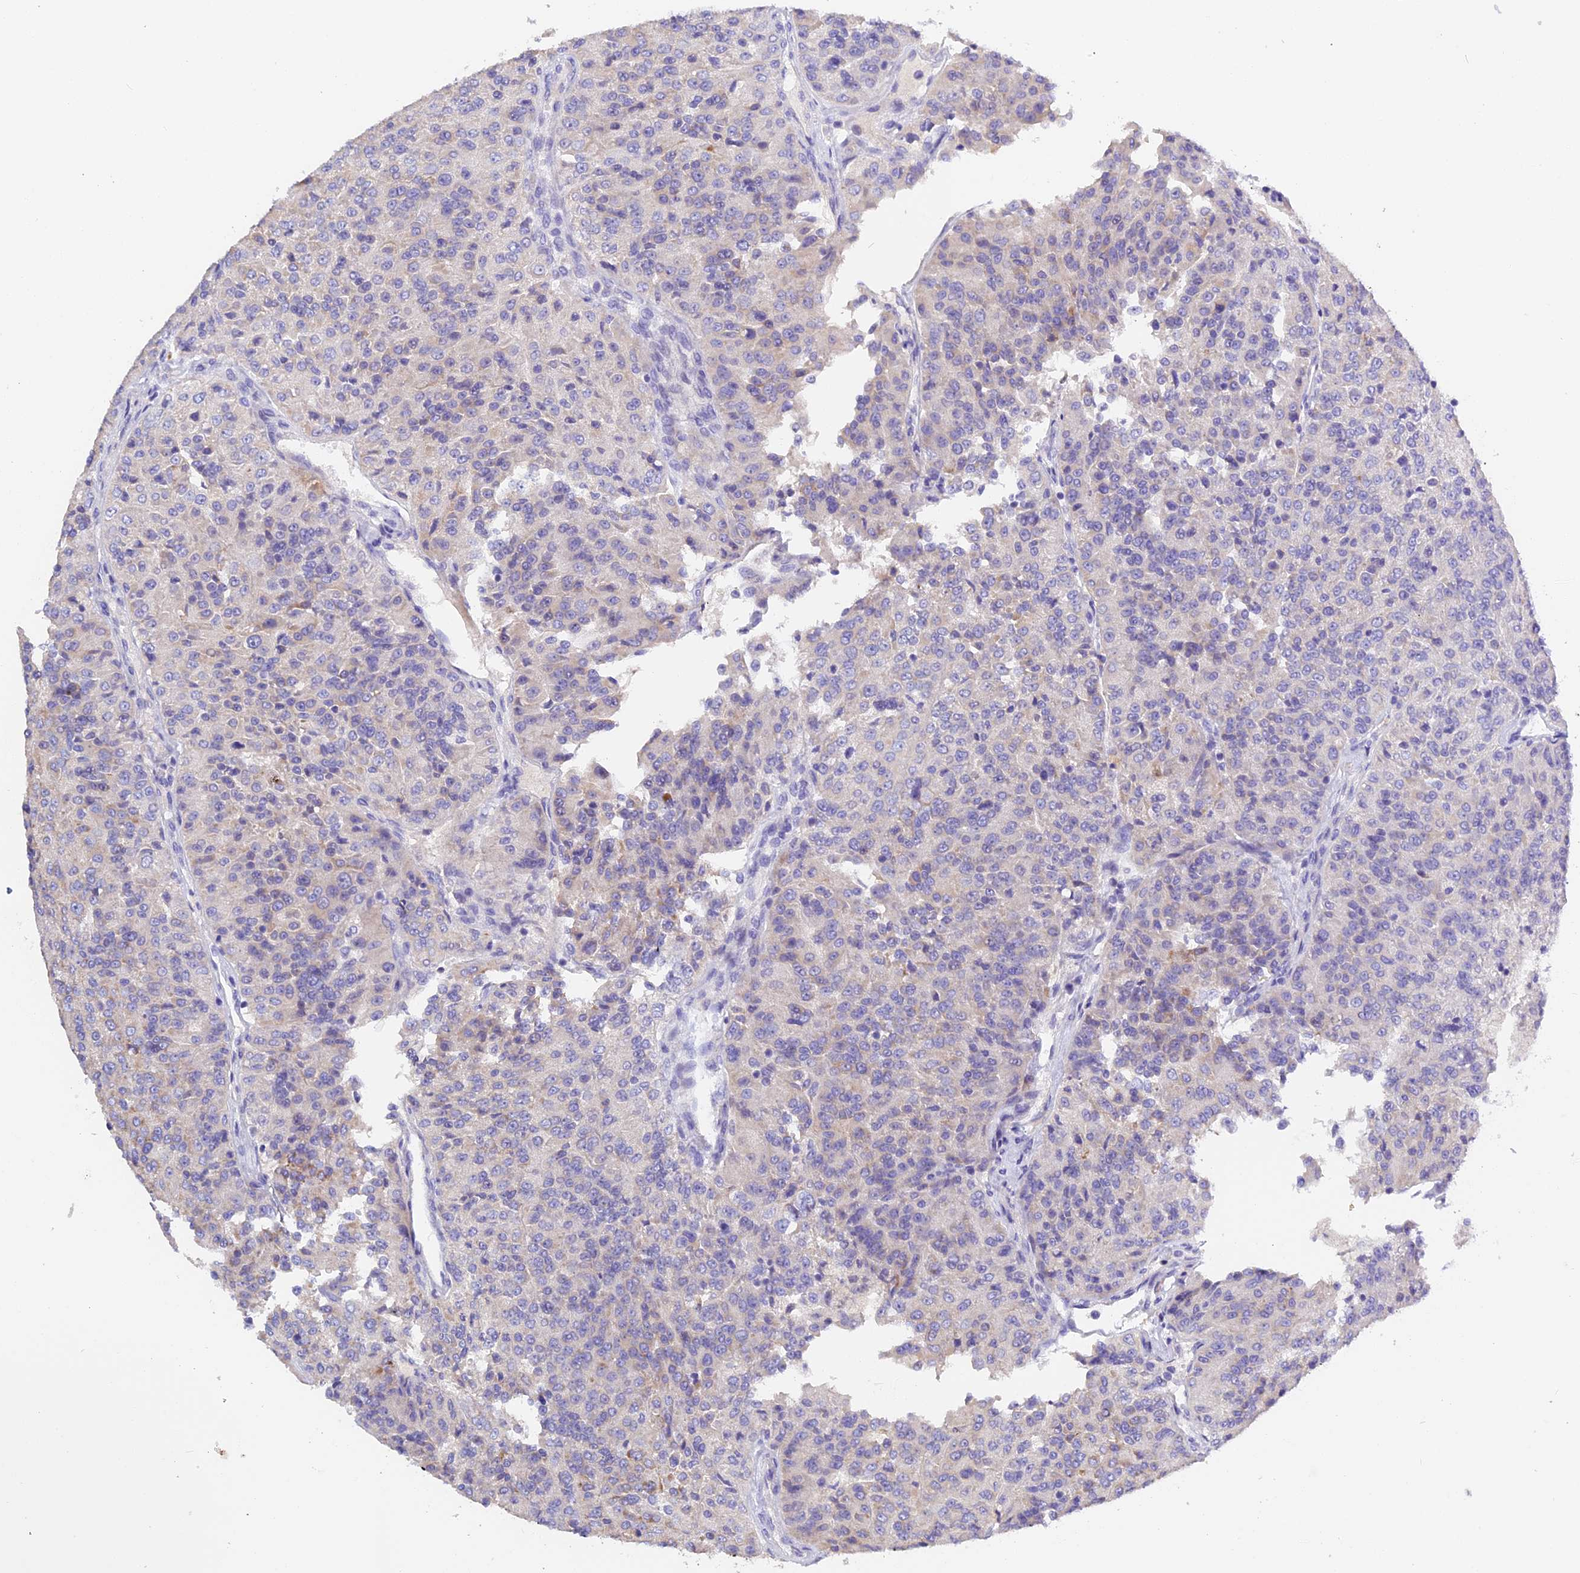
{"staining": {"intensity": "negative", "quantity": "none", "location": "none"}, "tissue": "renal cancer", "cell_type": "Tumor cells", "image_type": "cancer", "snomed": [{"axis": "morphology", "description": "Adenocarcinoma, NOS"}, {"axis": "topography", "description": "Kidney"}], "caption": "An immunohistochemistry (IHC) image of renal adenocarcinoma is shown. There is no staining in tumor cells of renal adenocarcinoma. (DAB (3,3'-diaminobenzidine) IHC with hematoxylin counter stain).", "gene": "RTTN", "patient": {"sex": "female", "age": 63}}